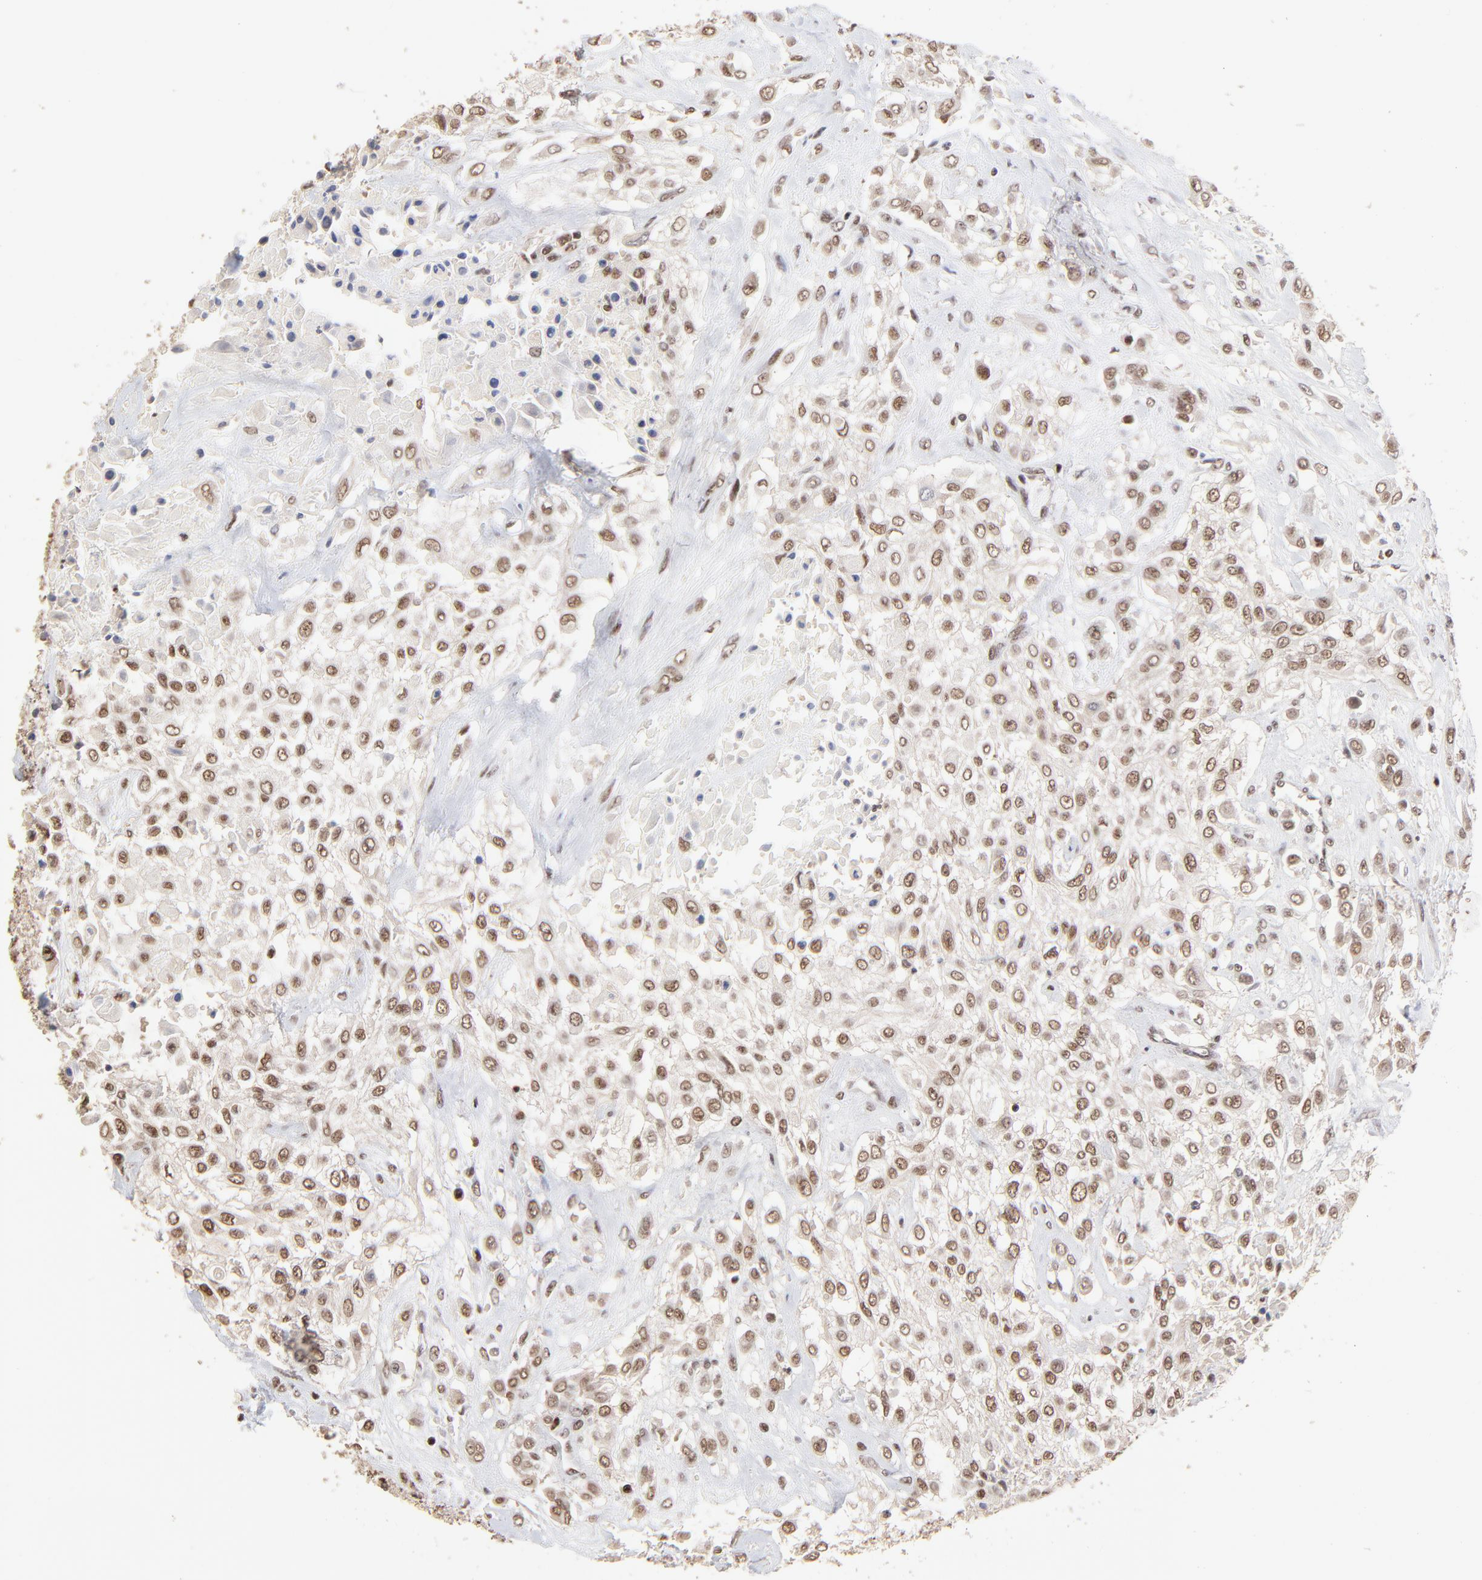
{"staining": {"intensity": "moderate", "quantity": ">75%", "location": "nuclear"}, "tissue": "urothelial cancer", "cell_type": "Tumor cells", "image_type": "cancer", "snomed": [{"axis": "morphology", "description": "Urothelial carcinoma, High grade"}, {"axis": "topography", "description": "Urinary bladder"}], "caption": "Moderate nuclear staining is appreciated in about >75% of tumor cells in high-grade urothelial carcinoma. The protein of interest is shown in brown color, while the nuclei are stained blue.", "gene": "DSN1", "patient": {"sex": "male", "age": 57}}